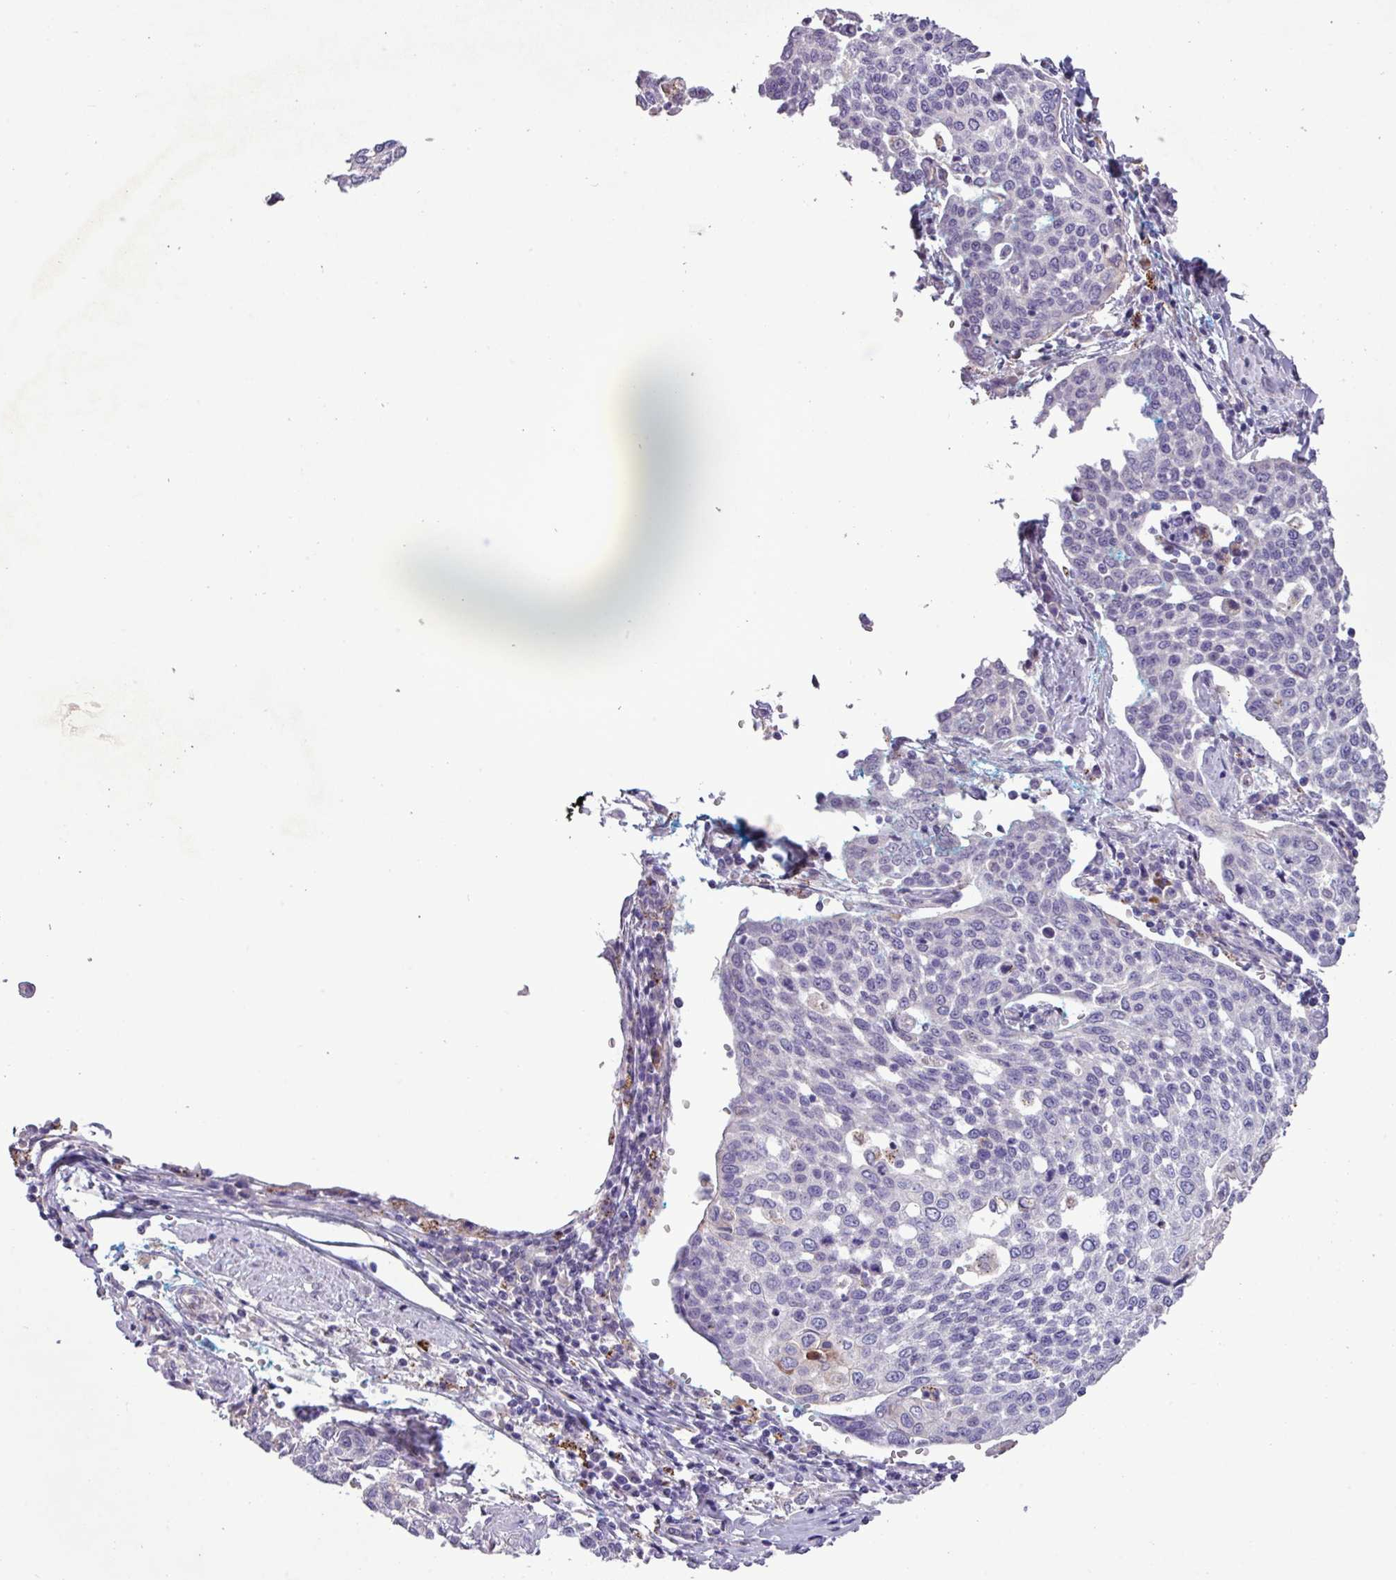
{"staining": {"intensity": "negative", "quantity": "none", "location": "none"}, "tissue": "cervical cancer", "cell_type": "Tumor cells", "image_type": "cancer", "snomed": [{"axis": "morphology", "description": "Squamous cell carcinoma, NOS"}, {"axis": "topography", "description": "Cervix"}], "caption": "Tumor cells are negative for protein expression in human cervical squamous cell carcinoma. (IHC, brightfield microscopy, high magnification).", "gene": "CD248", "patient": {"sex": "female", "age": 34}}